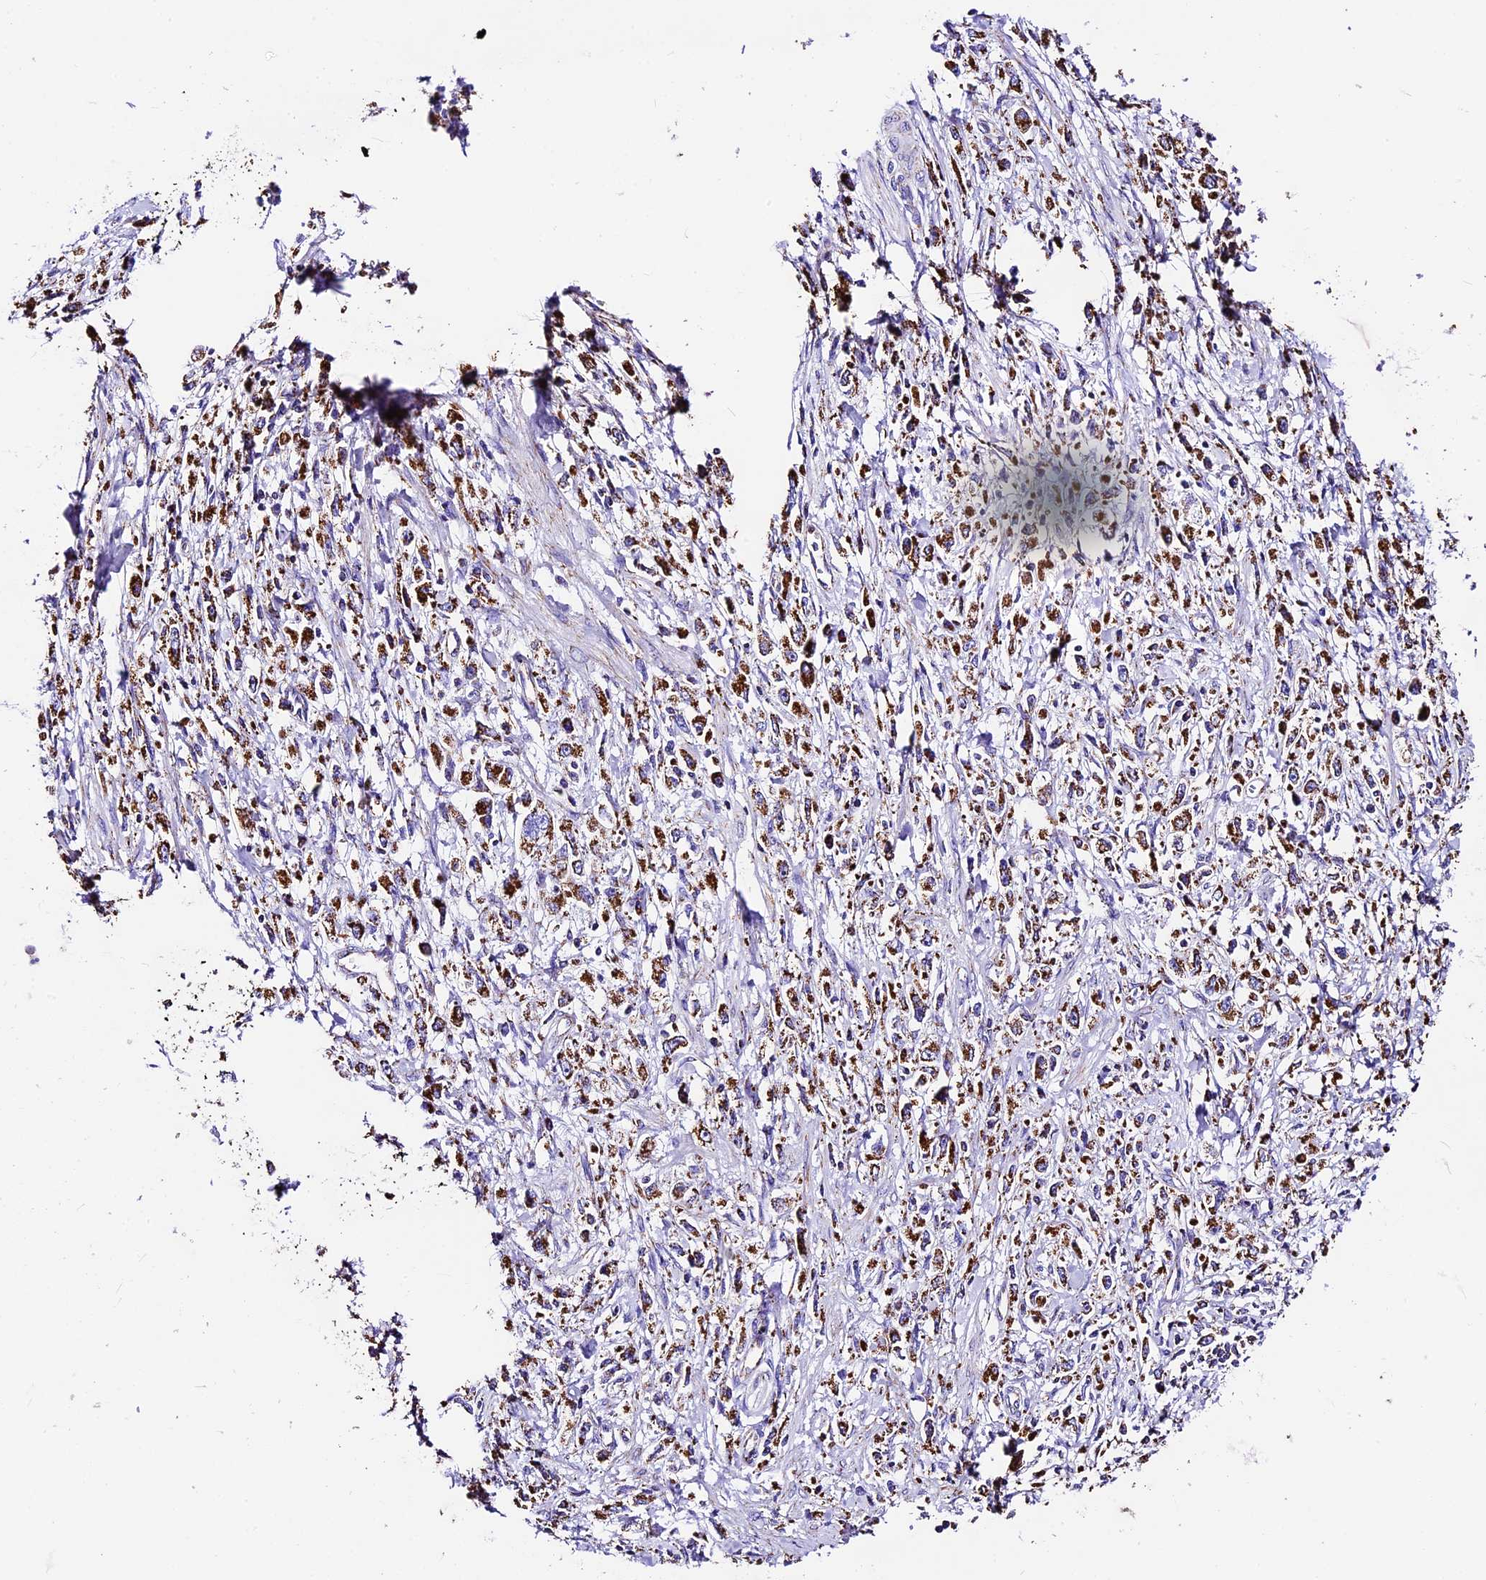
{"staining": {"intensity": "strong", "quantity": ">75%", "location": "cytoplasmic/membranous"}, "tissue": "stomach cancer", "cell_type": "Tumor cells", "image_type": "cancer", "snomed": [{"axis": "morphology", "description": "Adenocarcinoma, NOS"}, {"axis": "topography", "description": "Stomach"}], "caption": "A brown stain labels strong cytoplasmic/membranous expression of a protein in human adenocarcinoma (stomach) tumor cells.", "gene": "DCAF5", "patient": {"sex": "female", "age": 59}}